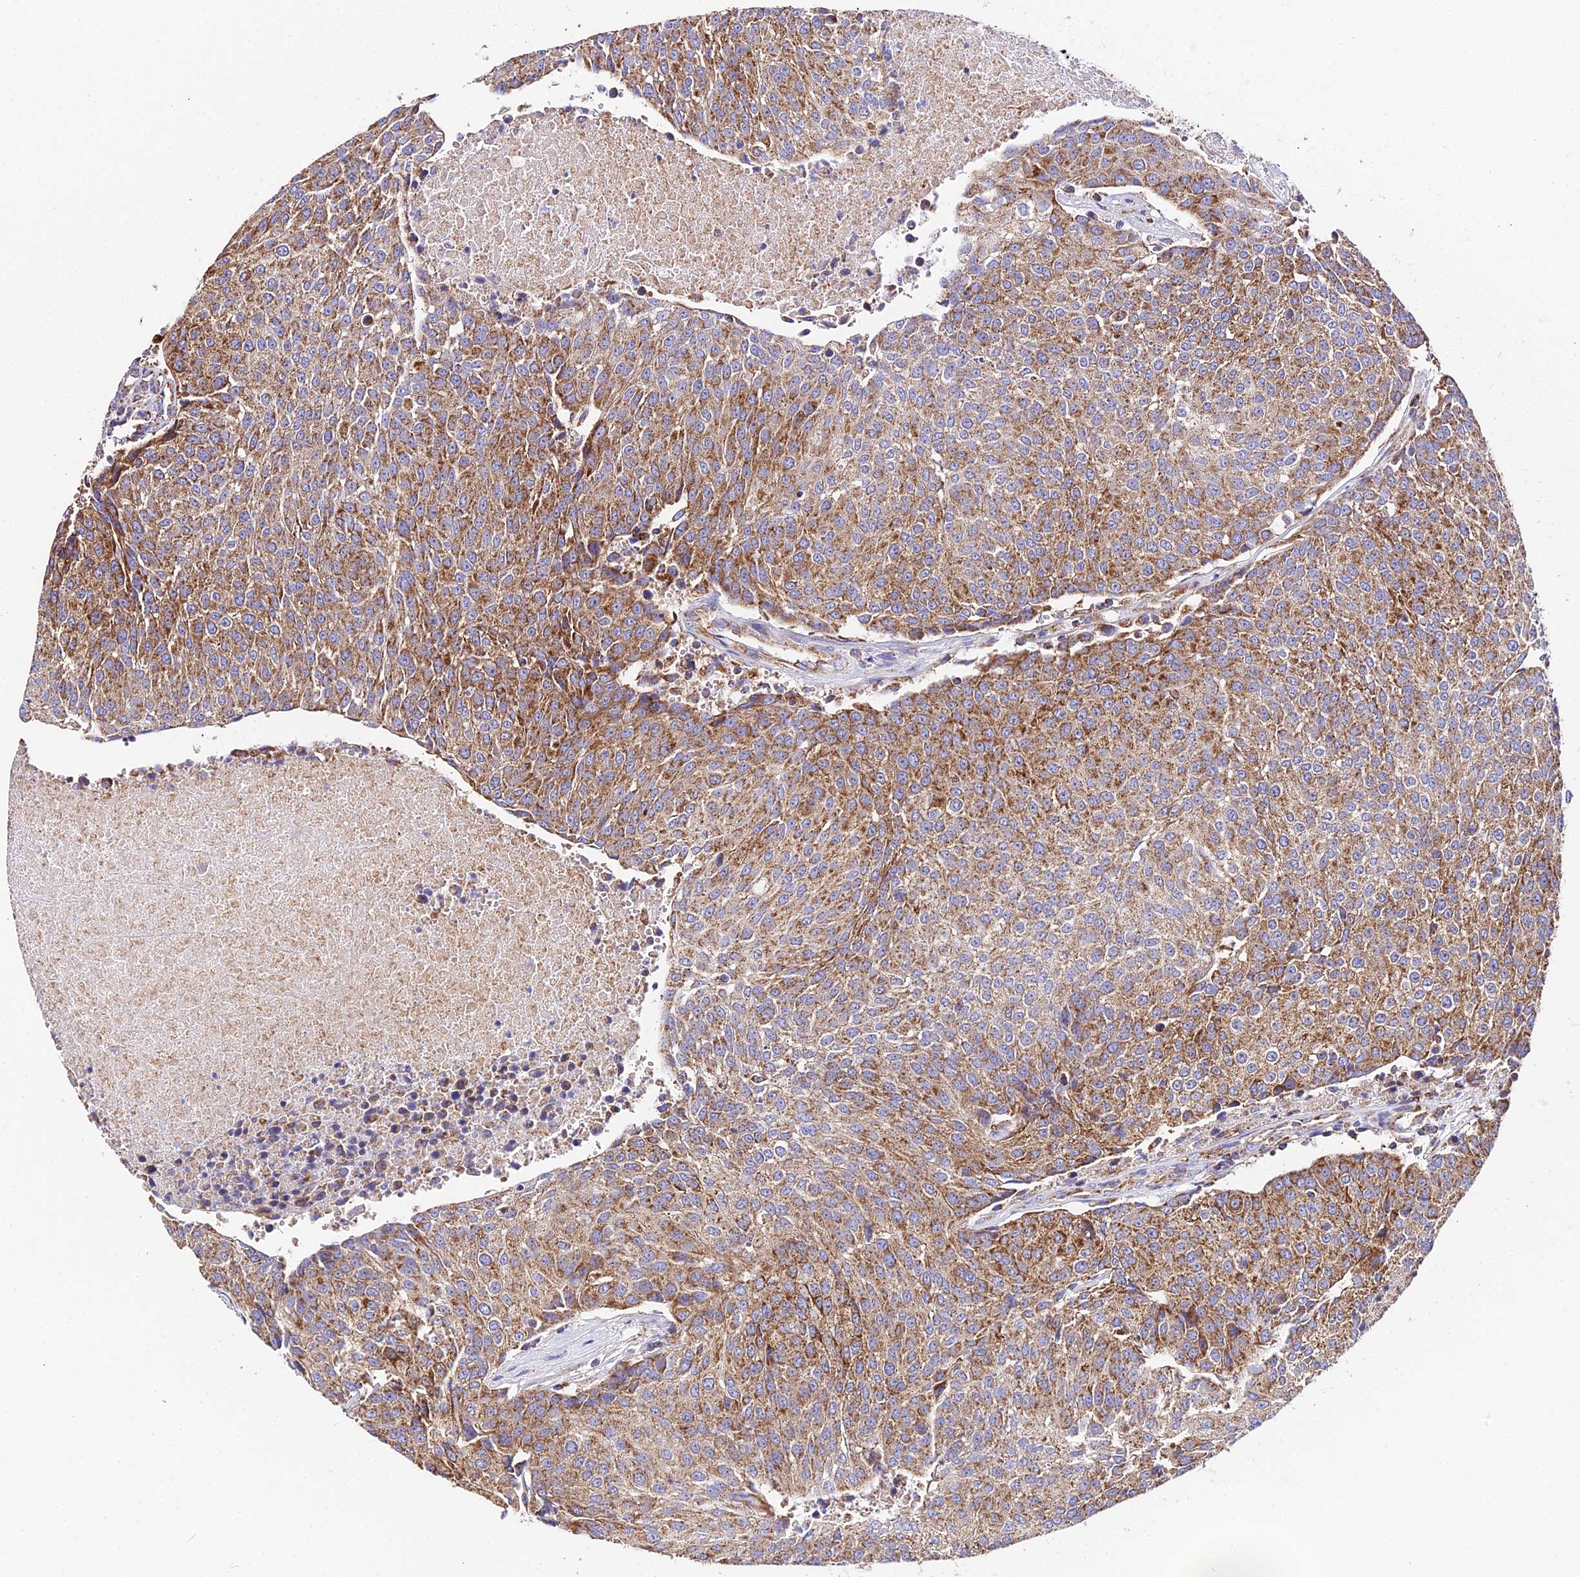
{"staining": {"intensity": "moderate", "quantity": ">75%", "location": "cytoplasmic/membranous"}, "tissue": "urothelial cancer", "cell_type": "Tumor cells", "image_type": "cancer", "snomed": [{"axis": "morphology", "description": "Urothelial carcinoma, High grade"}, {"axis": "topography", "description": "Urinary bladder"}], "caption": "Moderate cytoplasmic/membranous expression is identified in about >75% of tumor cells in urothelial cancer. (Stains: DAB (3,3'-diaminobenzidine) in brown, nuclei in blue, Microscopy: brightfield microscopy at high magnification).", "gene": "OCIAD1", "patient": {"sex": "female", "age": 85}}